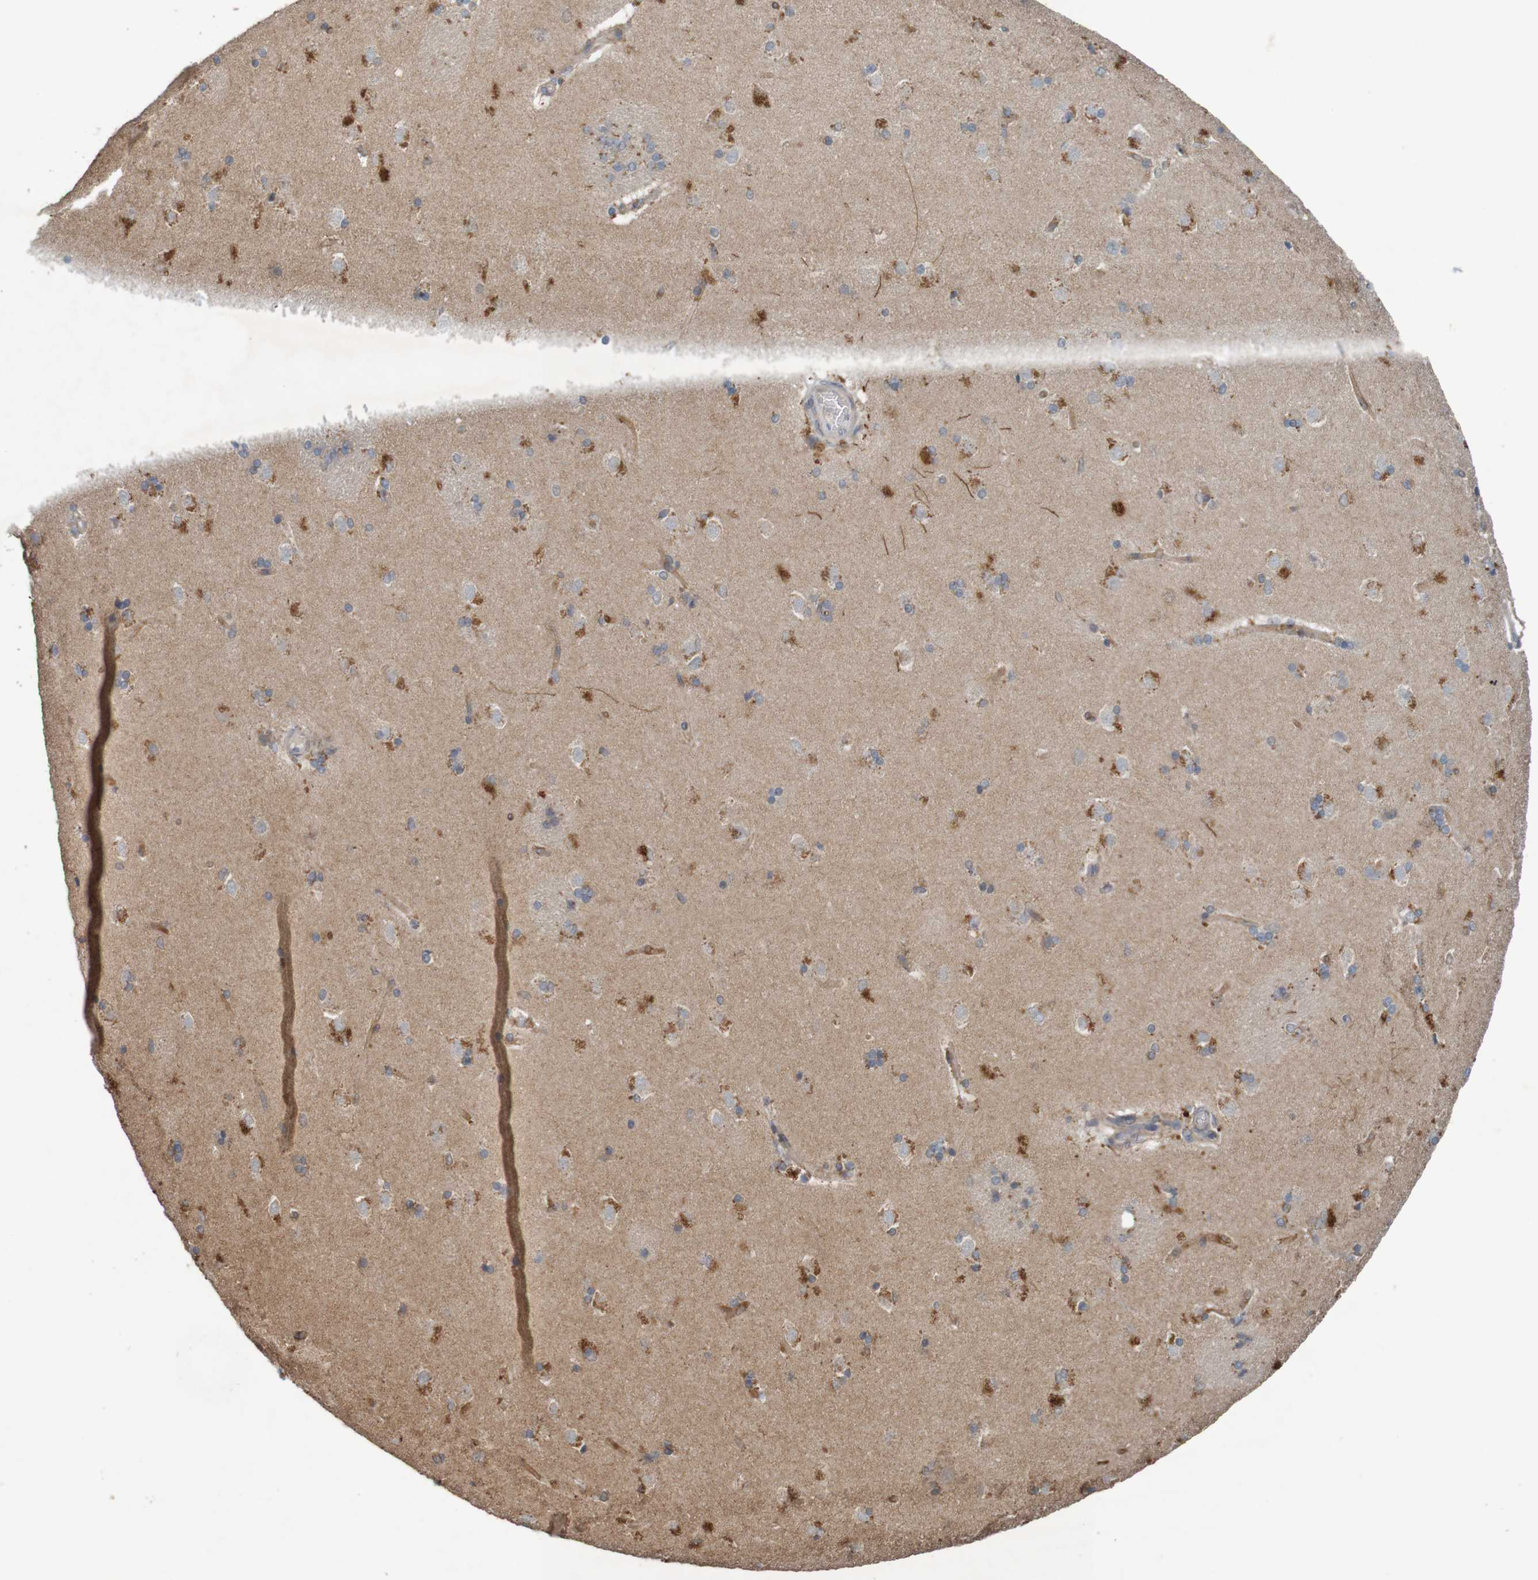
{"staining": {"intensity": "negative", "quantity": "none", "location": "none"}, "tissue": "caudate", "cell_type": "Glial cells", "image_type": "normal", "snomed": [{"axis": "morphology", "description": "Normal tissue, NOS"}, {"axis": "topography", "description": "Lateral ventricle wall"}], "caption": "This photomicrograph is of normal caudate stained with immunohistochemistry to label a protein in brown with the nuclei are counter-stained blue. There is no positivity in glial cells.", "gene": "B3GAT2", "patient": {"sex": "female", "age": 19}}